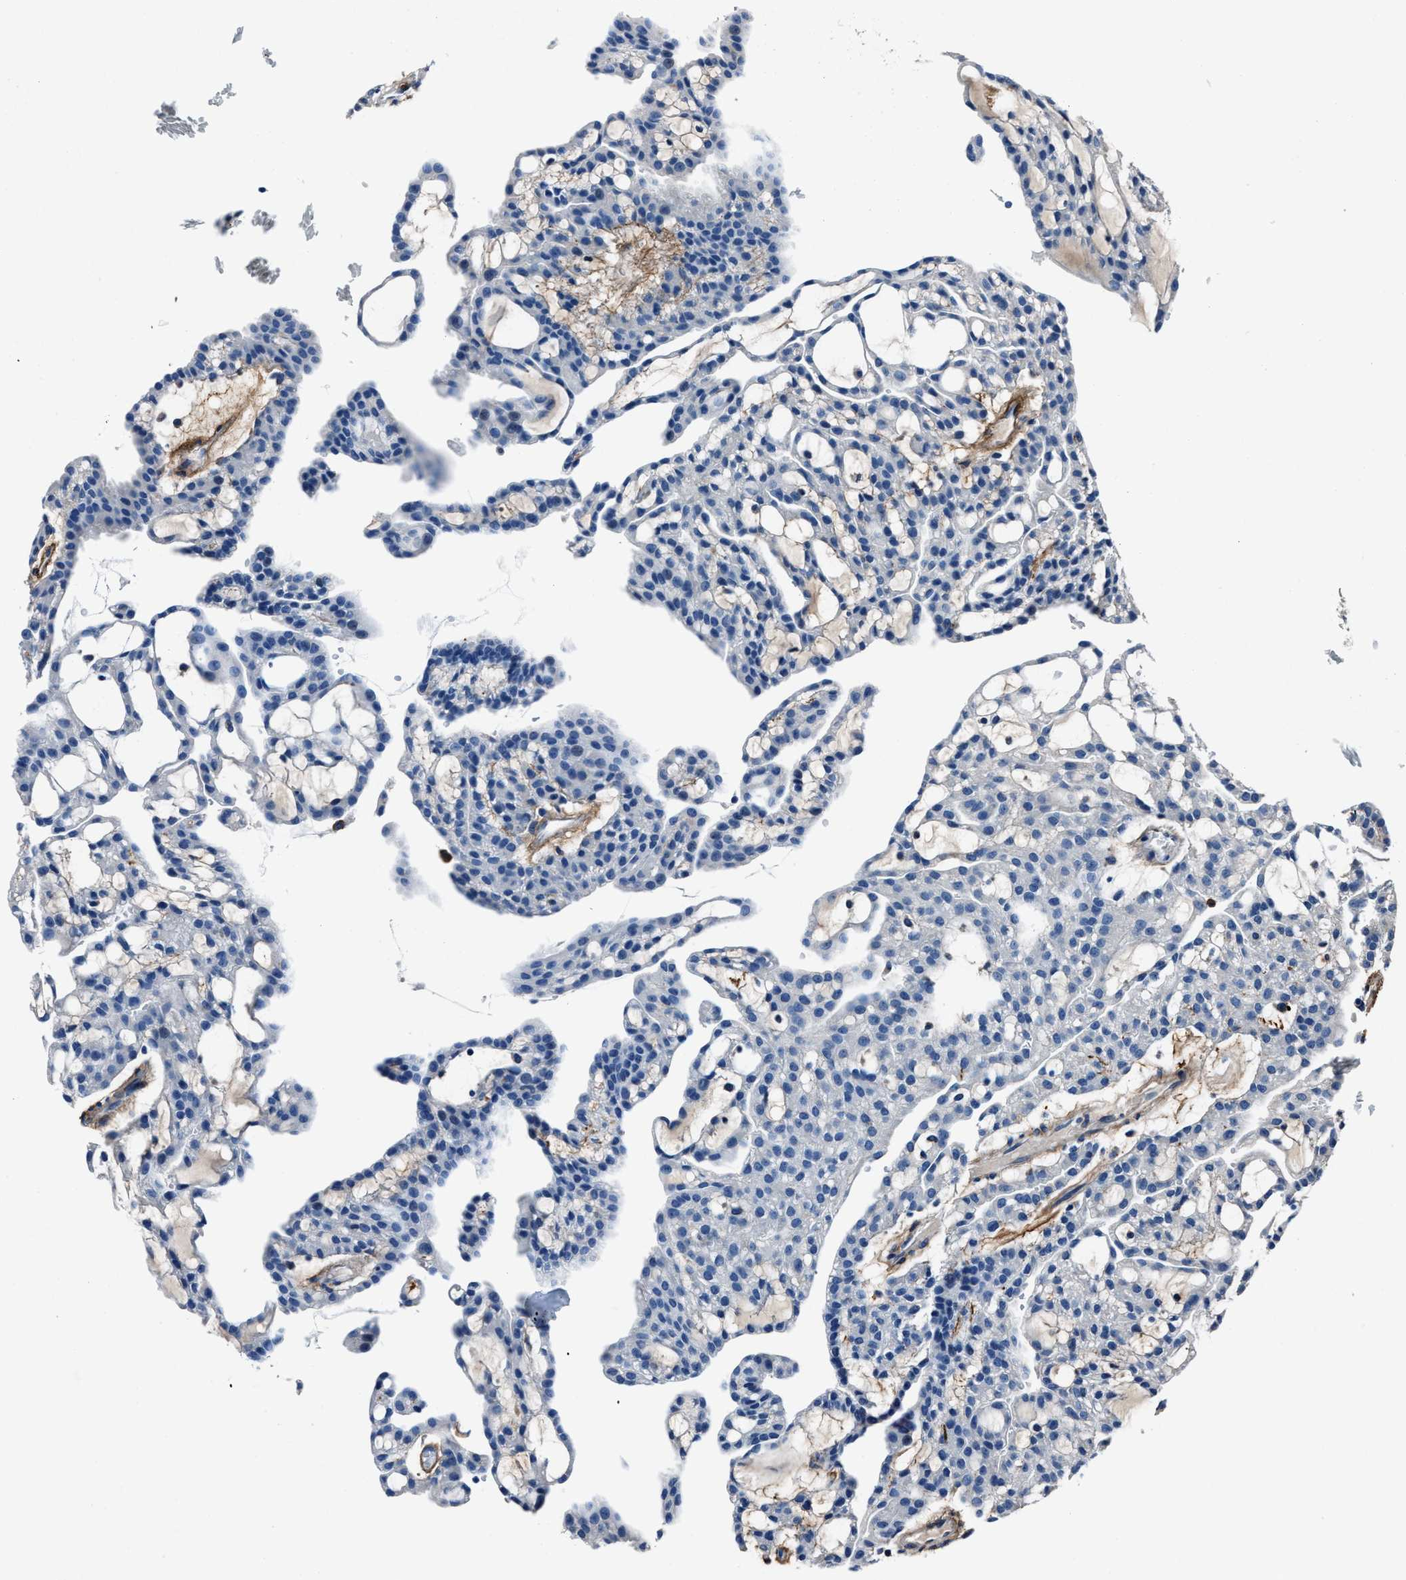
{"staining": {"intensity": "negative", "quantity": "none", "location": "none"}, "tissue": "renal cancer", "cell_type": "Tumor cells", "image_type": "cancer", "snomed": [{"axis": "morphology", "description": "Adenocarcinoma, NOS"}, {"axis": "topography", "description": "Kidney"}], "caption": "Renal cancer was stained to show a protein in brown. There is no significant staining in tumor cells. (Stains: DAB (3,3'-diaminobenzidine) IHC with hematoxylin counter stain, Microscopy: brightfield microscopy at high magnification).", "gene": "FGL2", "patient": {"sex": "male", "age": 63}}